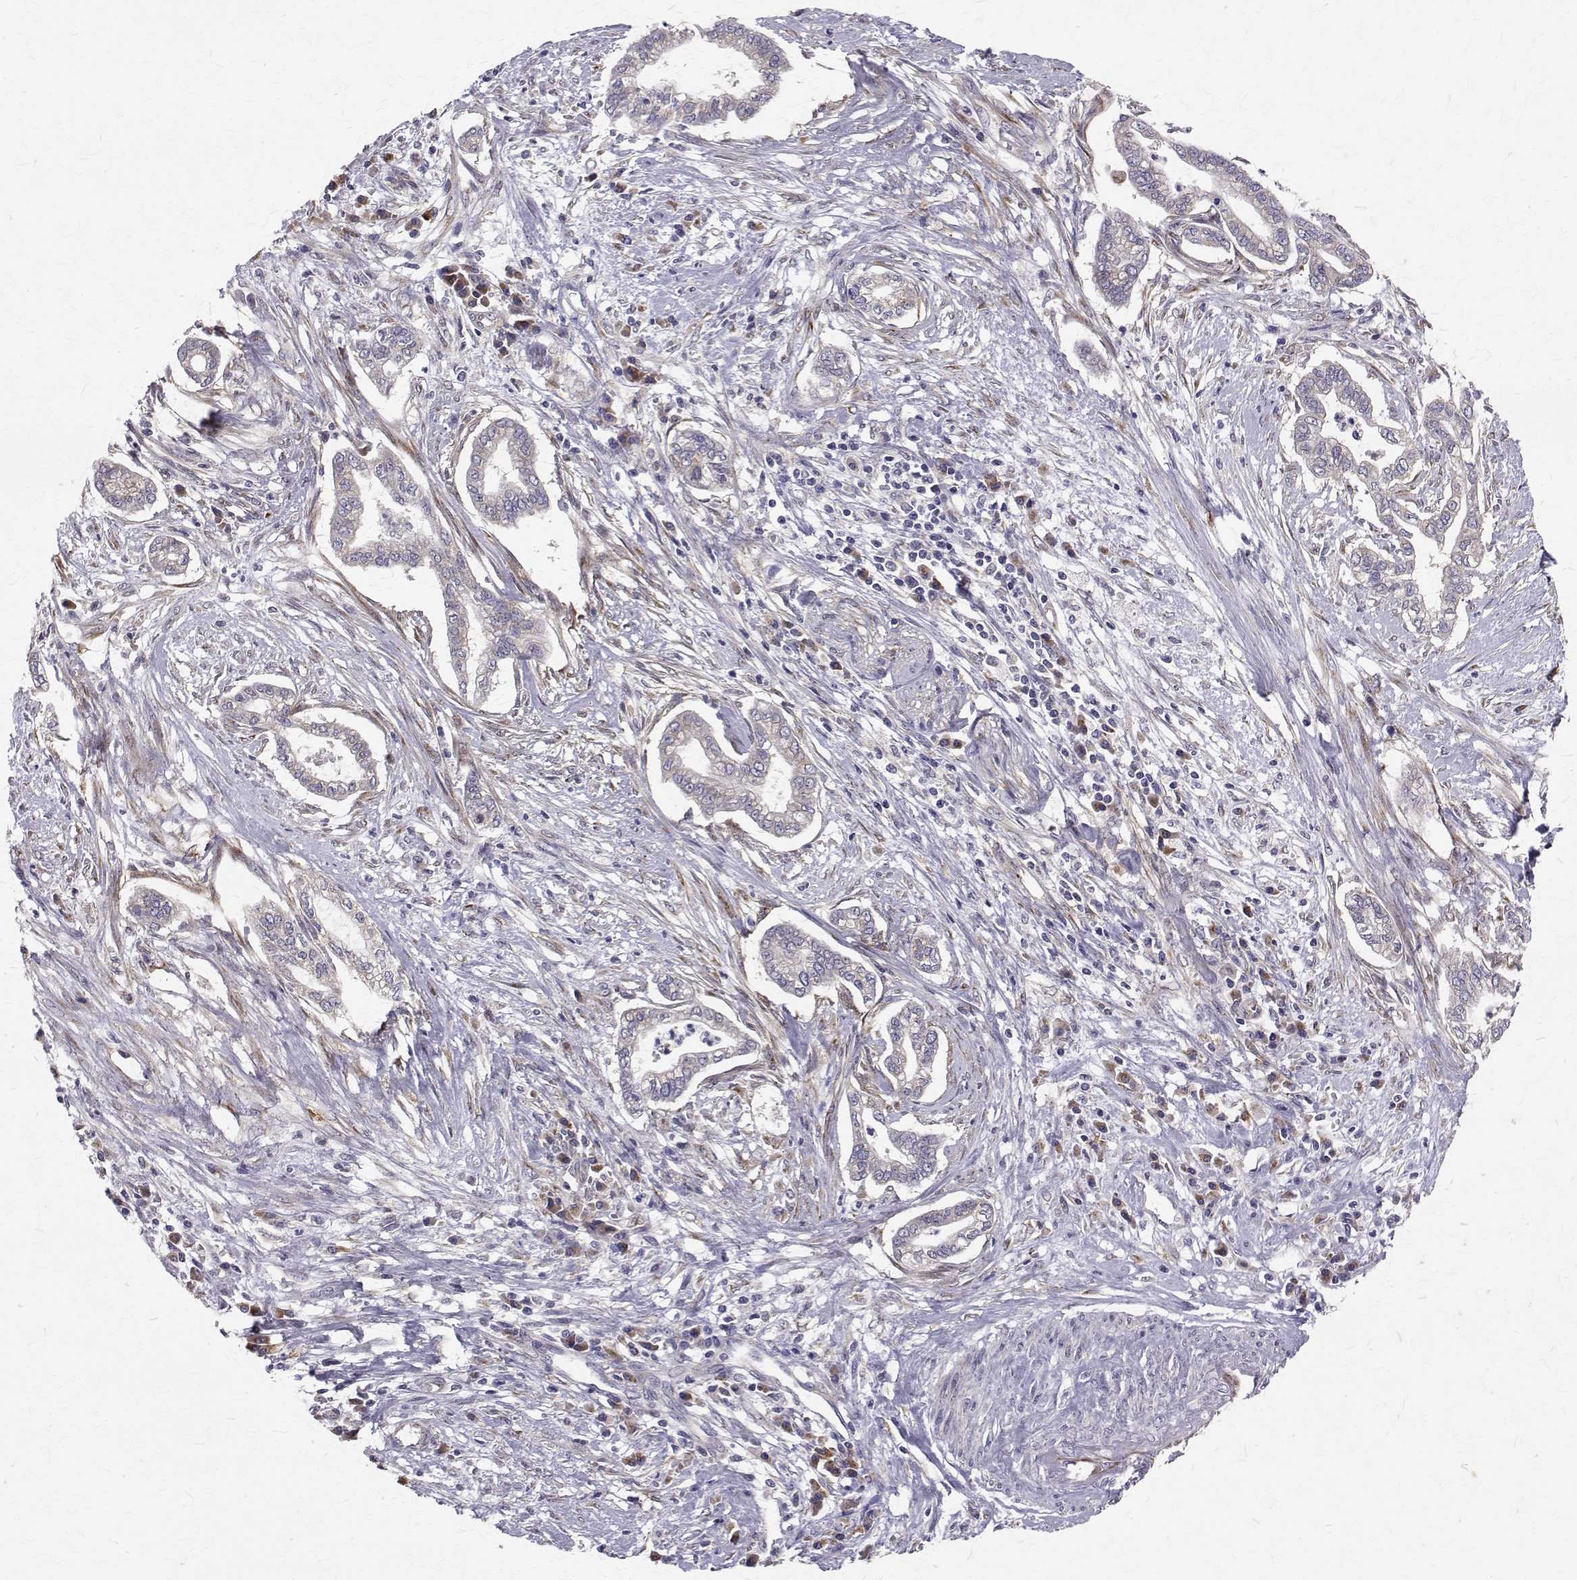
{"staining": {"intensity": "negative", "quantity": "none", "location": "none"}, "tissue": "cervical cancer", "cell_type": "Tumor cells", "image_type": "cancer", "snomed": [{"axis": "morphology", "description": "Adenocarcinoma, NOS"}, {"axis": "topography", "description": "Cervix"}], "caption": "Tumor cells show no significant staining in cervical cancer (adenocarcinoma). (DAB (3,3'-diaminobenzidine) immunohistochemistry (IHC), high magnification).", "gene": "ARFGAP1", "patient": {"sex": "female", "age": 62}}